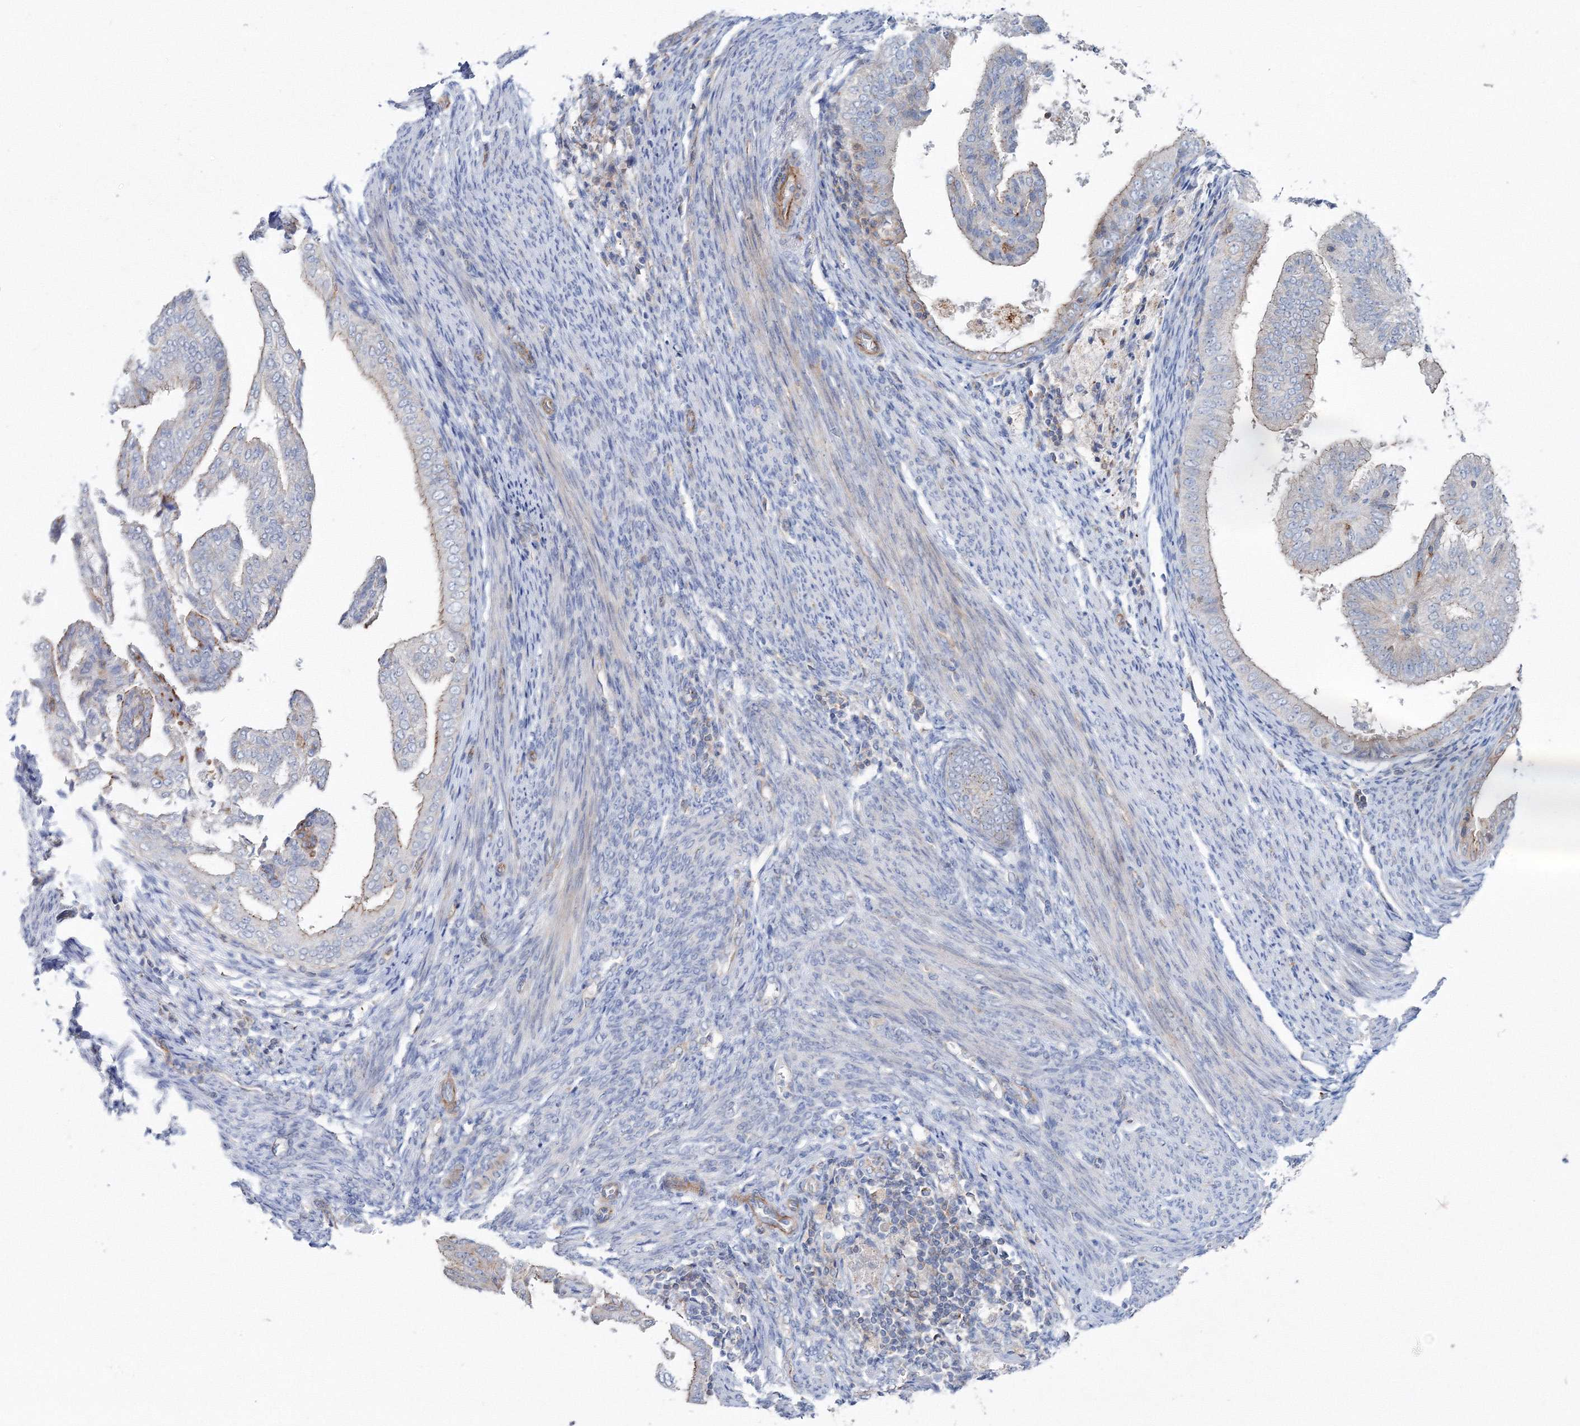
{"staining": {"intensity": "moderate", "quantity": "<25%", "location": "cytoplasmic/membranous"}, "tissue": "endometrial cancer", "cell_type": "Tumor cells", "image_type": "cancer", "snomed": [{"axis": "morphology", "description": "Adenocarcinoma, NOS"}, {"axis": "topography", "description": "Endometrium"}], "caption": "Protein staining by immunohistochemistry (IHC) reveals moderate cytoplasmic/membranous staining in about <25% of tumor cells in adenocarcinoma (endometrial). The protein of interest is stained brown, and the nuclei are stained in blue (DAB (3,3'-diaminobenzidine) IHC with brightfield microscopy, high magnification).", "gene": "GGA2", "patient": {"sex": "female", "age": 58}}